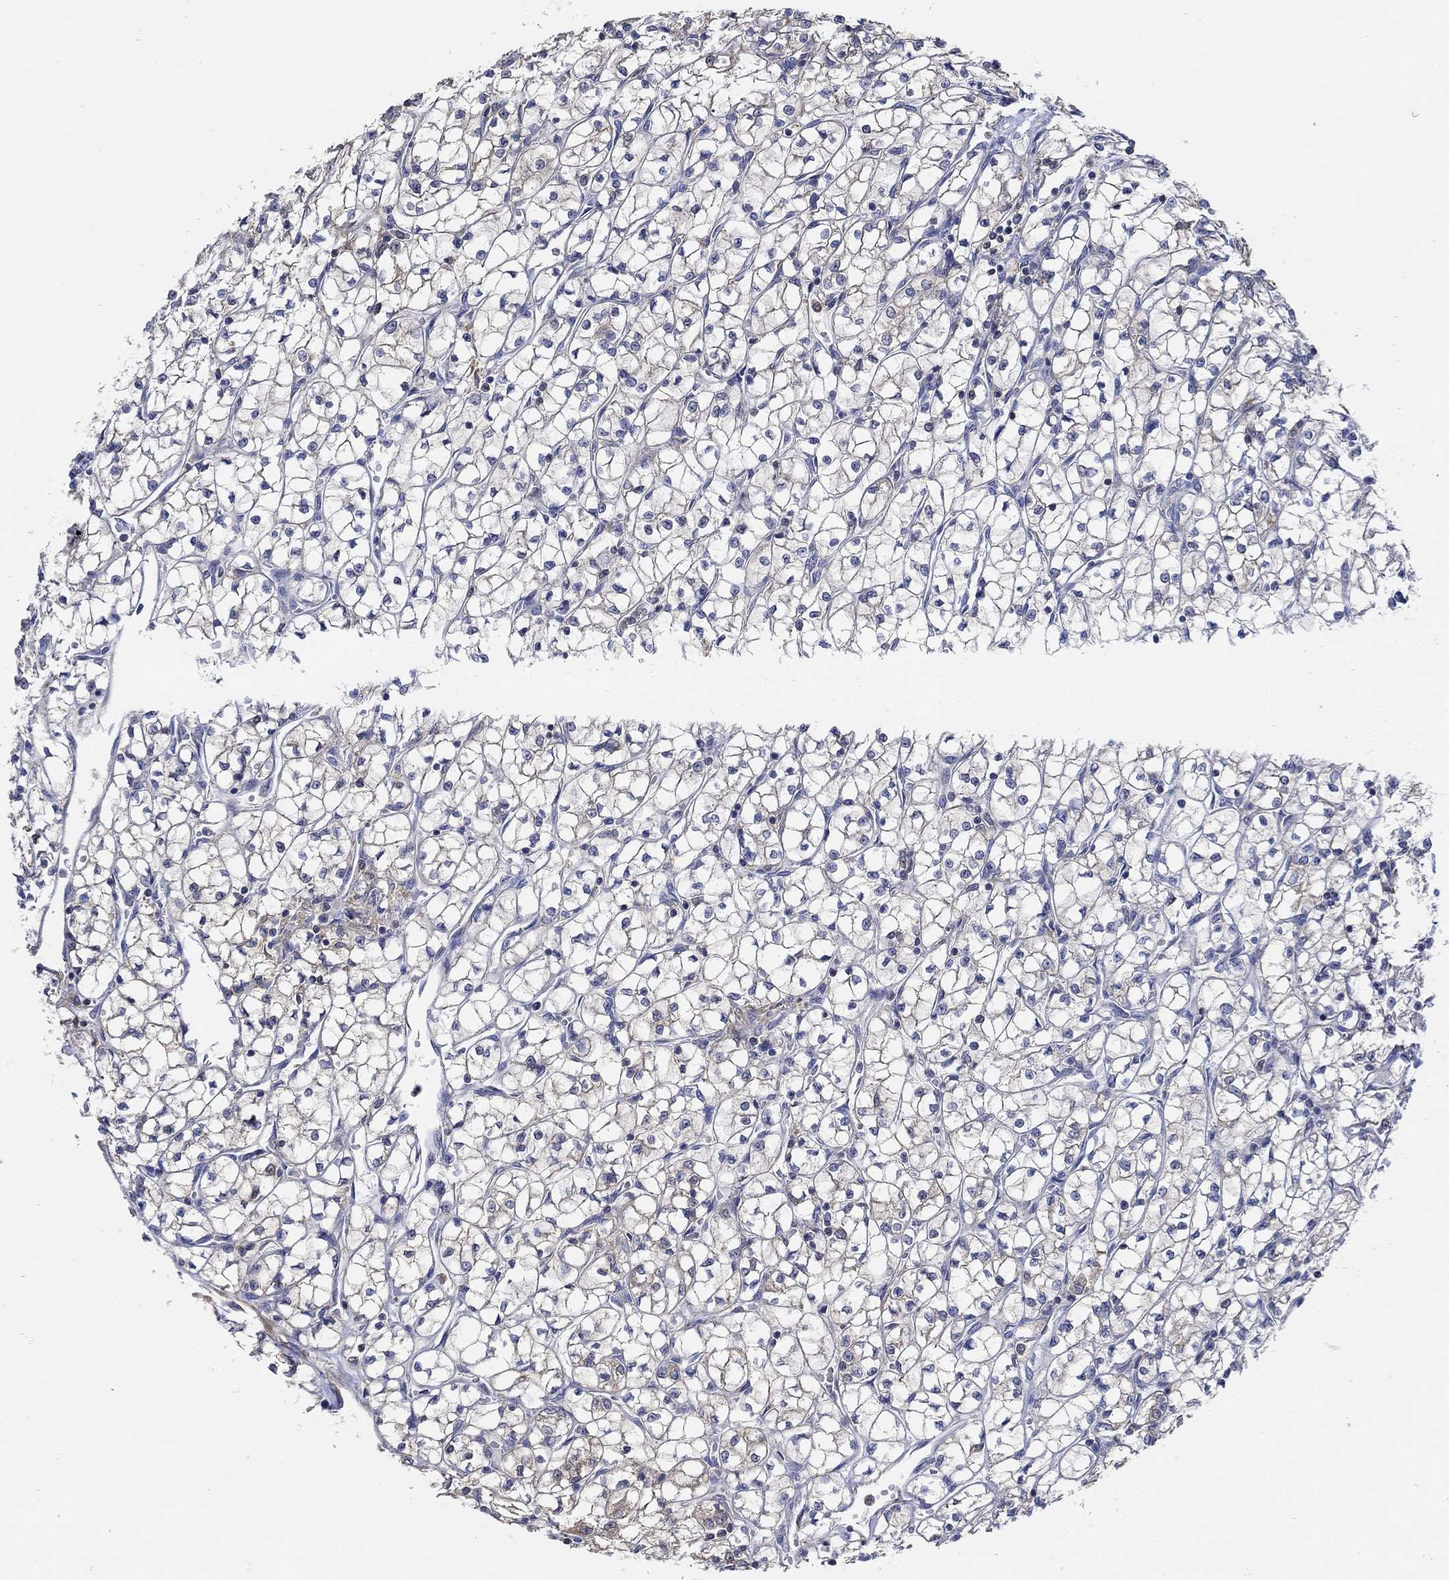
{"staining": {"intensity": "negative", "quantity": "none", "location": "none"}, "tissue": "renal cancer", "cell_type": "Tumor cells", "image_type": "cancer", "snomed": [{"axis": "morphology", "description": "Adenocarcinoma, NOS"}, {"axis": "topography", "description": "Kidney"}], "caption": "IHC micrograph of neoplastic tissue: human renal cancer (adenocarcinoma) stained with DAB (3,3'-diaminobenzidine) exhibits no significant protein expression in tumor cells.", "gene": "TEKT3", "patient": {"sex": "female", "age": 64}}